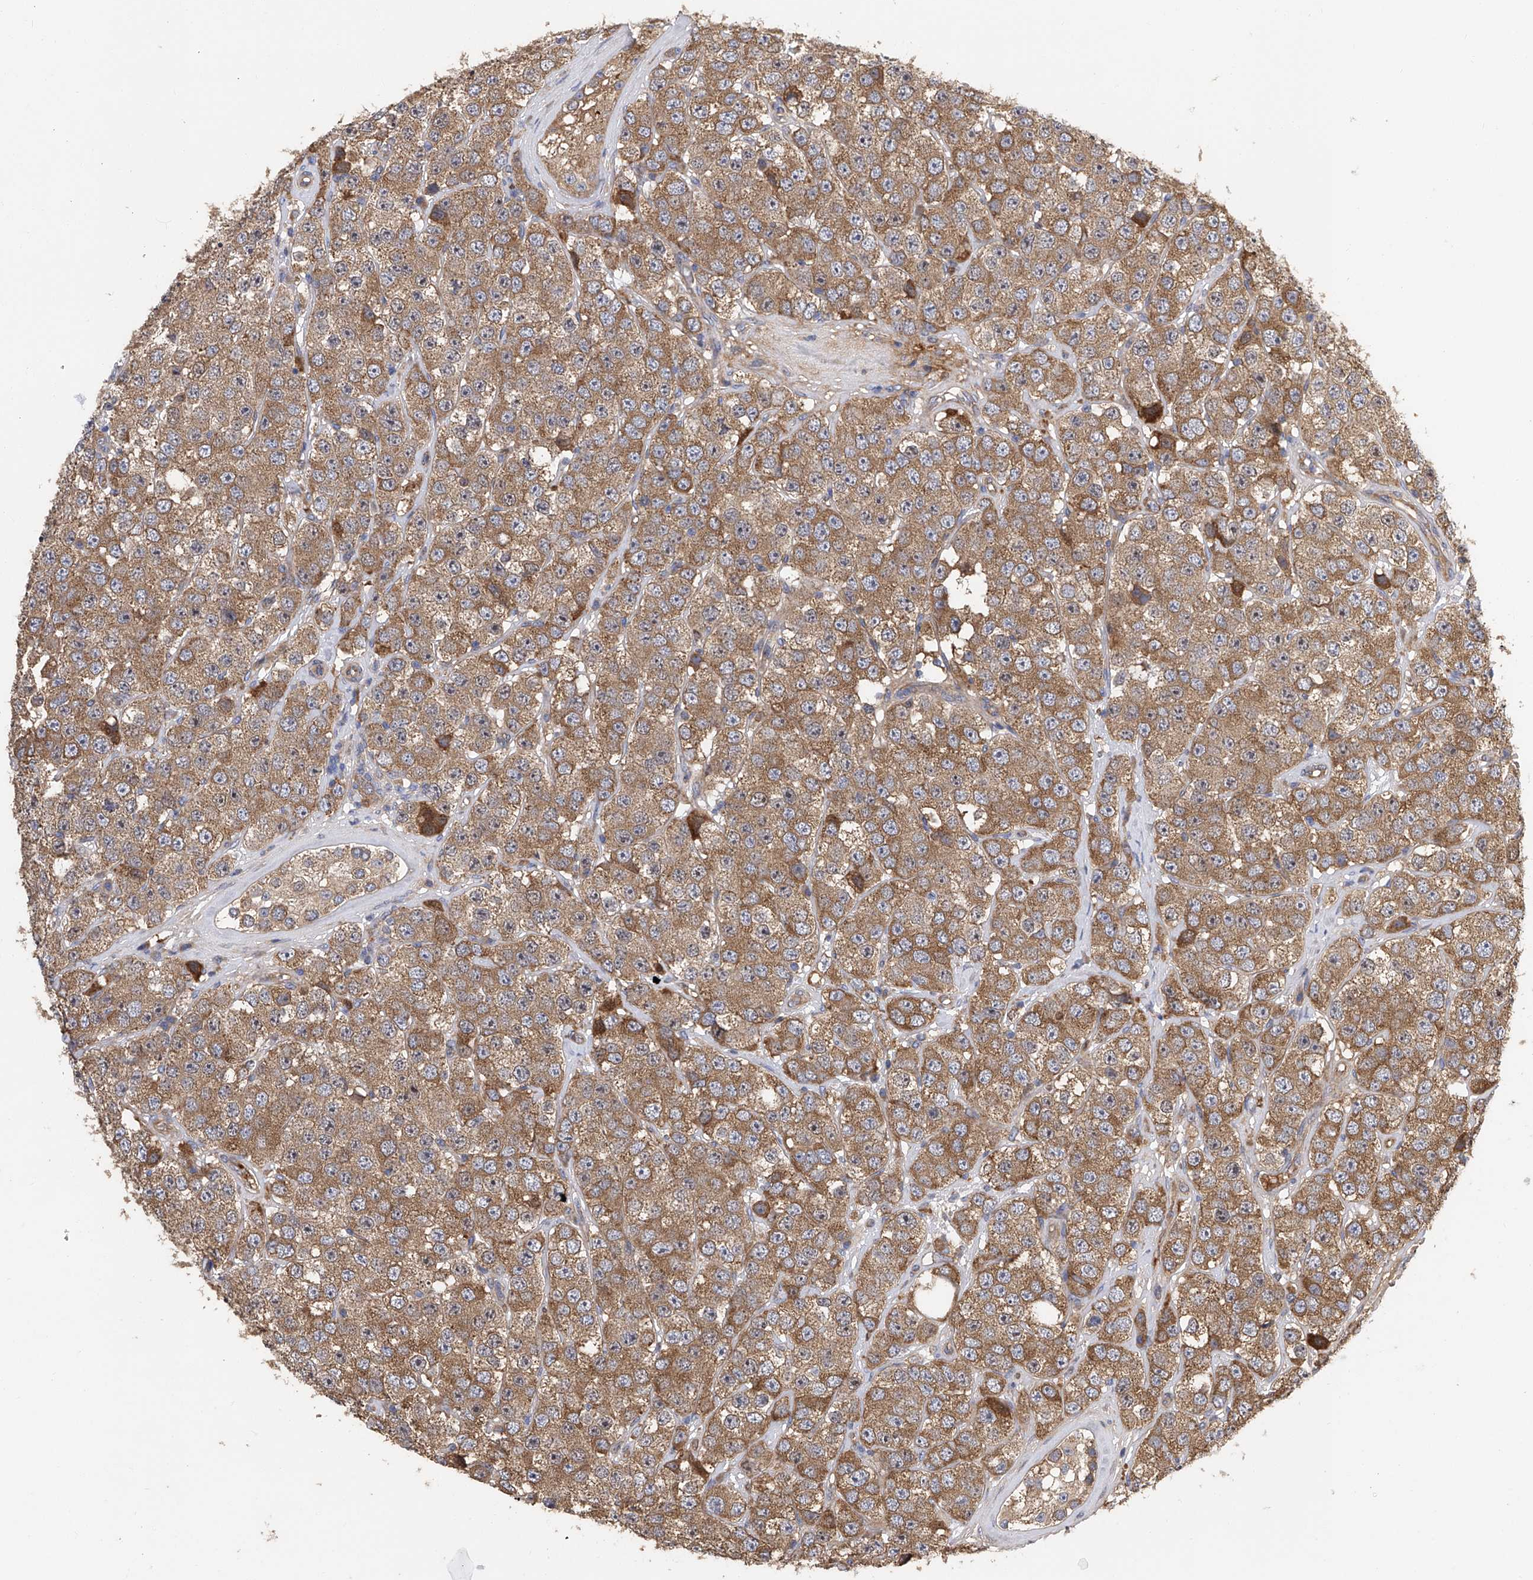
{"staining": {"intensity": "moderate", "quantity": ">75%", "location": "cytoplasmic/membranous"}, "tissue": "testis cancer", "cell_type": "Tumor cells", "image_type": "cancer", "snomed": [{"axis": "morphology", "description": "Seminoma, NOS"}, {"axis": "topography", "description": "Testis"}], "caption": "About >75% of tumor cells in seminoma (testis) display moderate cytoplasmic/membranous protein expression as visualized by brown immunohistochemical staining.", "gene": "PTK2", "patient": {"sex": "male", "age": 28}}